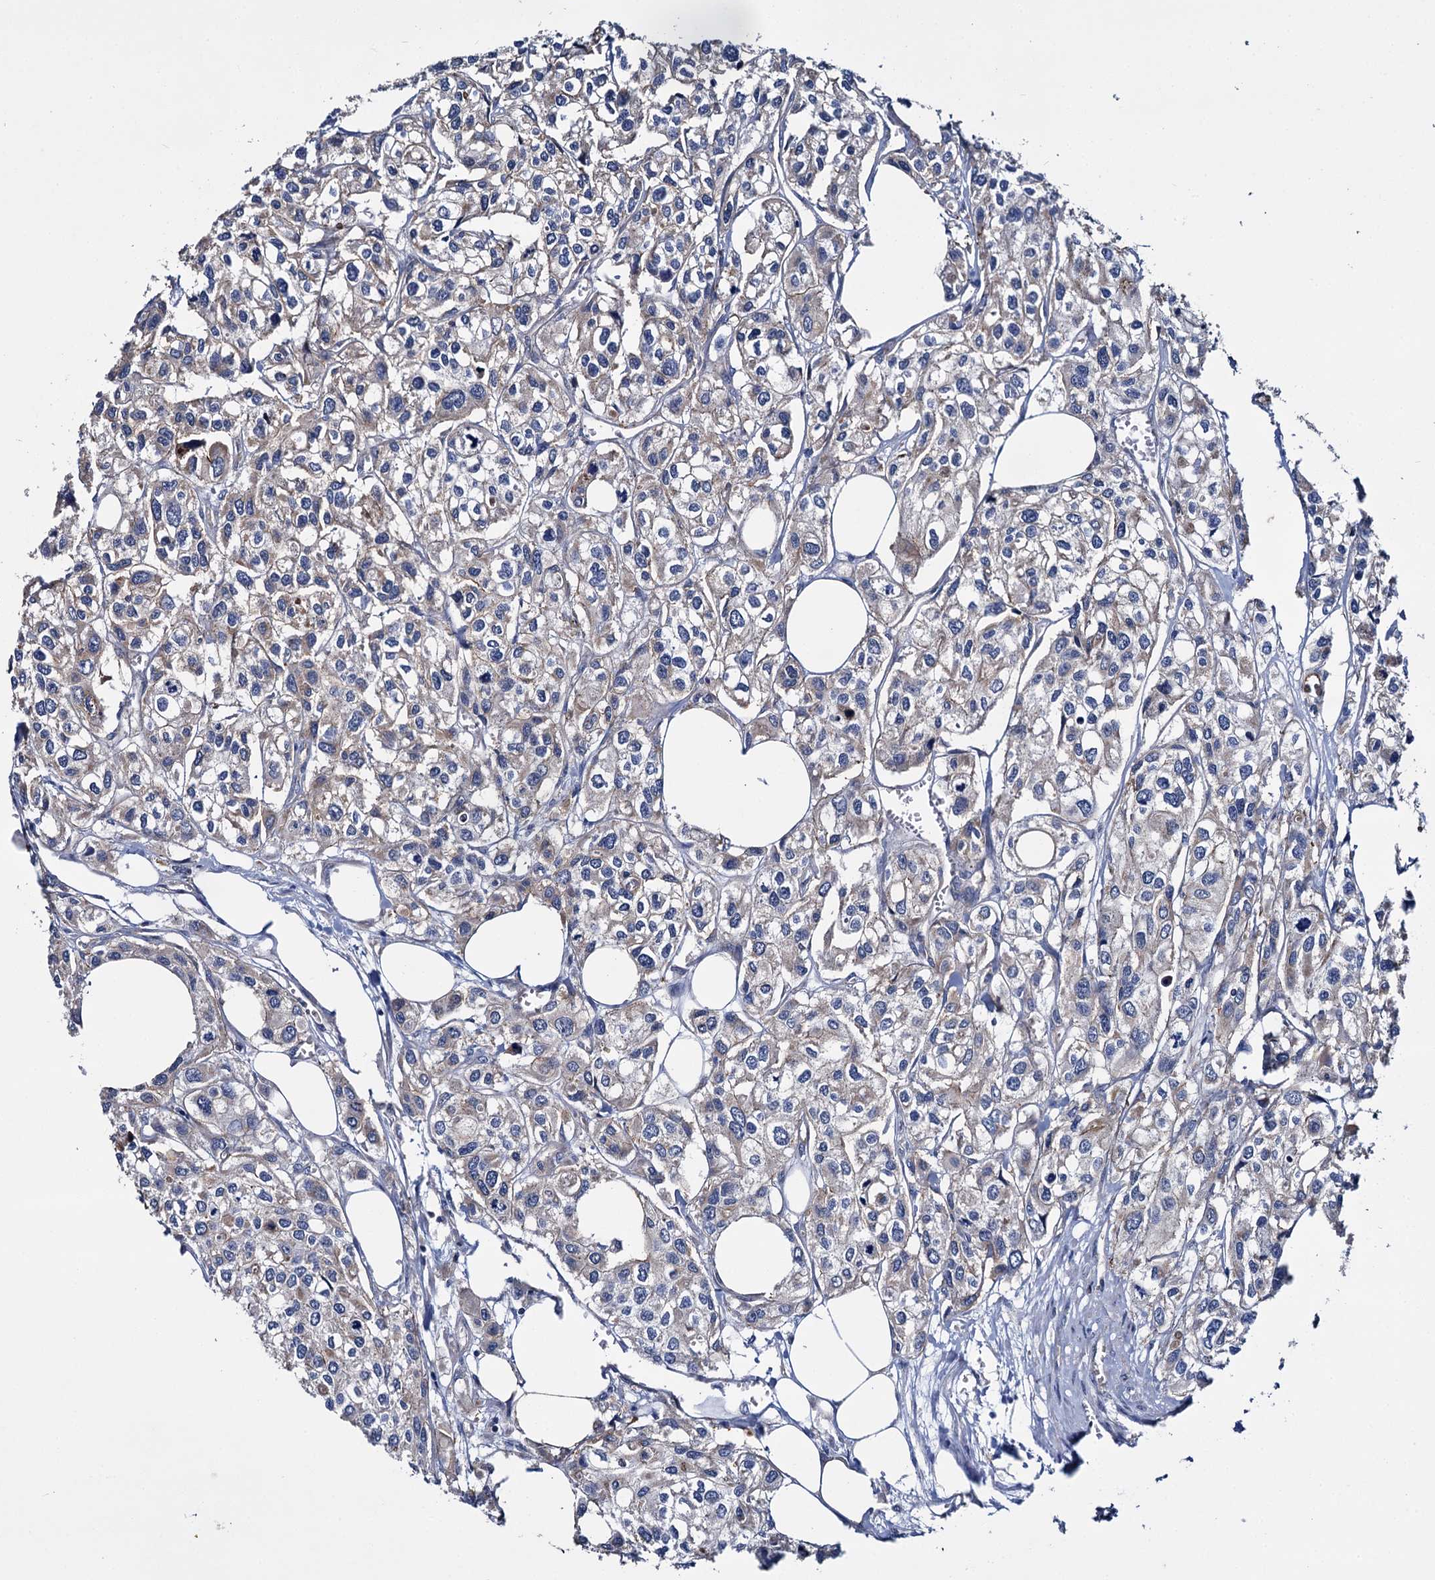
{"staining": {"intensity": "moderate", "quantity": "25%-75%", "location": "cytoplasmic/membranous"}, "tissue": "urothelial cancer", "cell_type": "Tumor cells", "image_type": "cancer", "snomed": [{"axis": "morphology", "description": "Urothelial carcinoma, High grade"}, {"axis": "topography", "description": "Urinary bladder"}], "caption": "Immunohistochemical staining of human high-grade urothelial carcinoma demonstrates medium levels of moderate cytoplasmic/membranous staining in about 25%-75% of tumor cells.", "gene": "CEP295", "patient": {"sex": "male", "age": 67}}